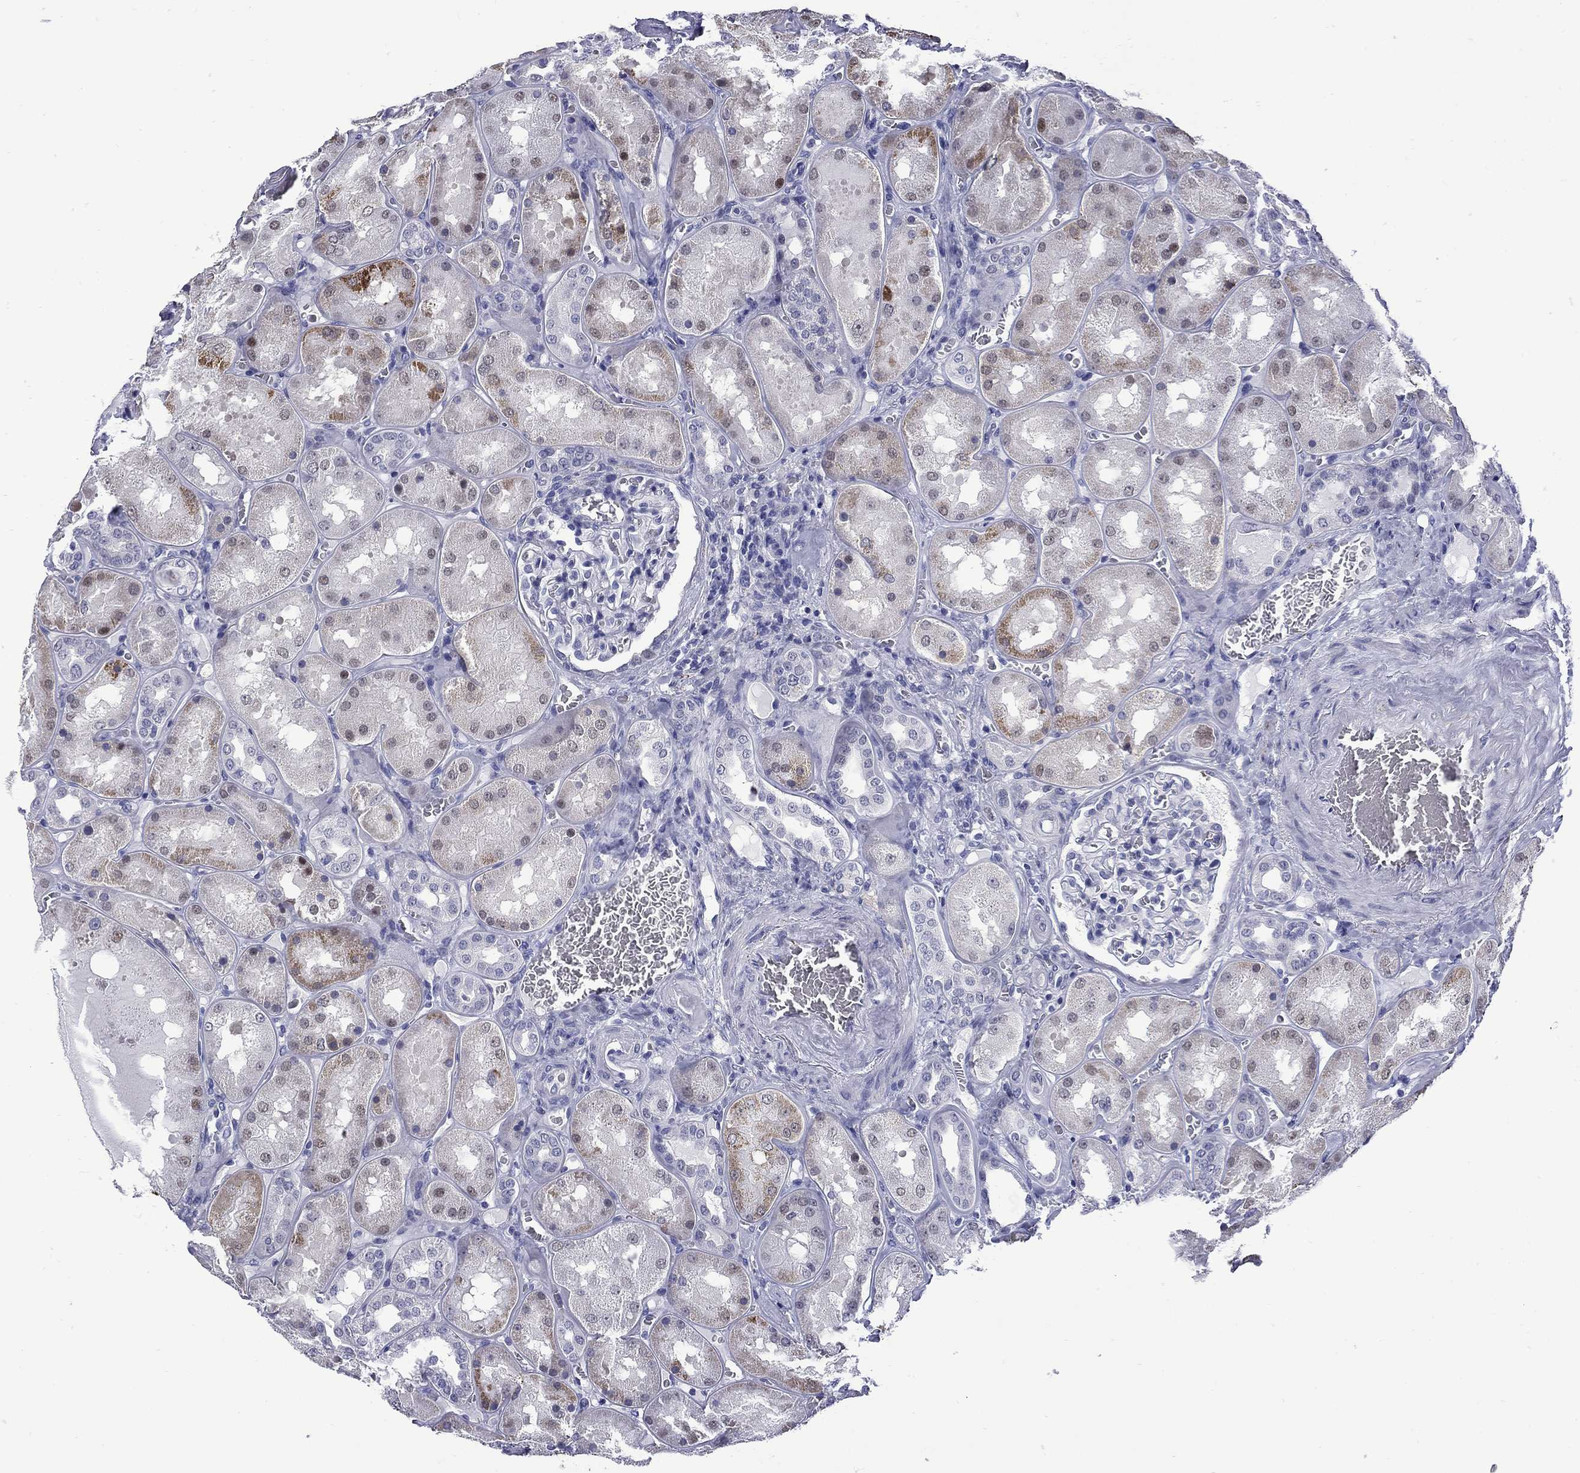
{"staining": {"intensity": "negative", "quantity": "none", "location": "none"}, "tissue": "kidney", "cell_type": "Cells in glomeruli", "image_type": "normal", "snomed": [{"axis": "morphology", "description": "Normal tissue, NOS"}, {"axis": "topography", "description": "Kidney"}], "caption": "Micrograph shows no protein expression in cells in glomeruli of benign kidney. (Brightfield microscopy of DAB (3,3'-diaminobenzidine) immunohistochemistry at high magnification).", "gene": "MGARP", "patient": {"sex": "male", "age": 73}}